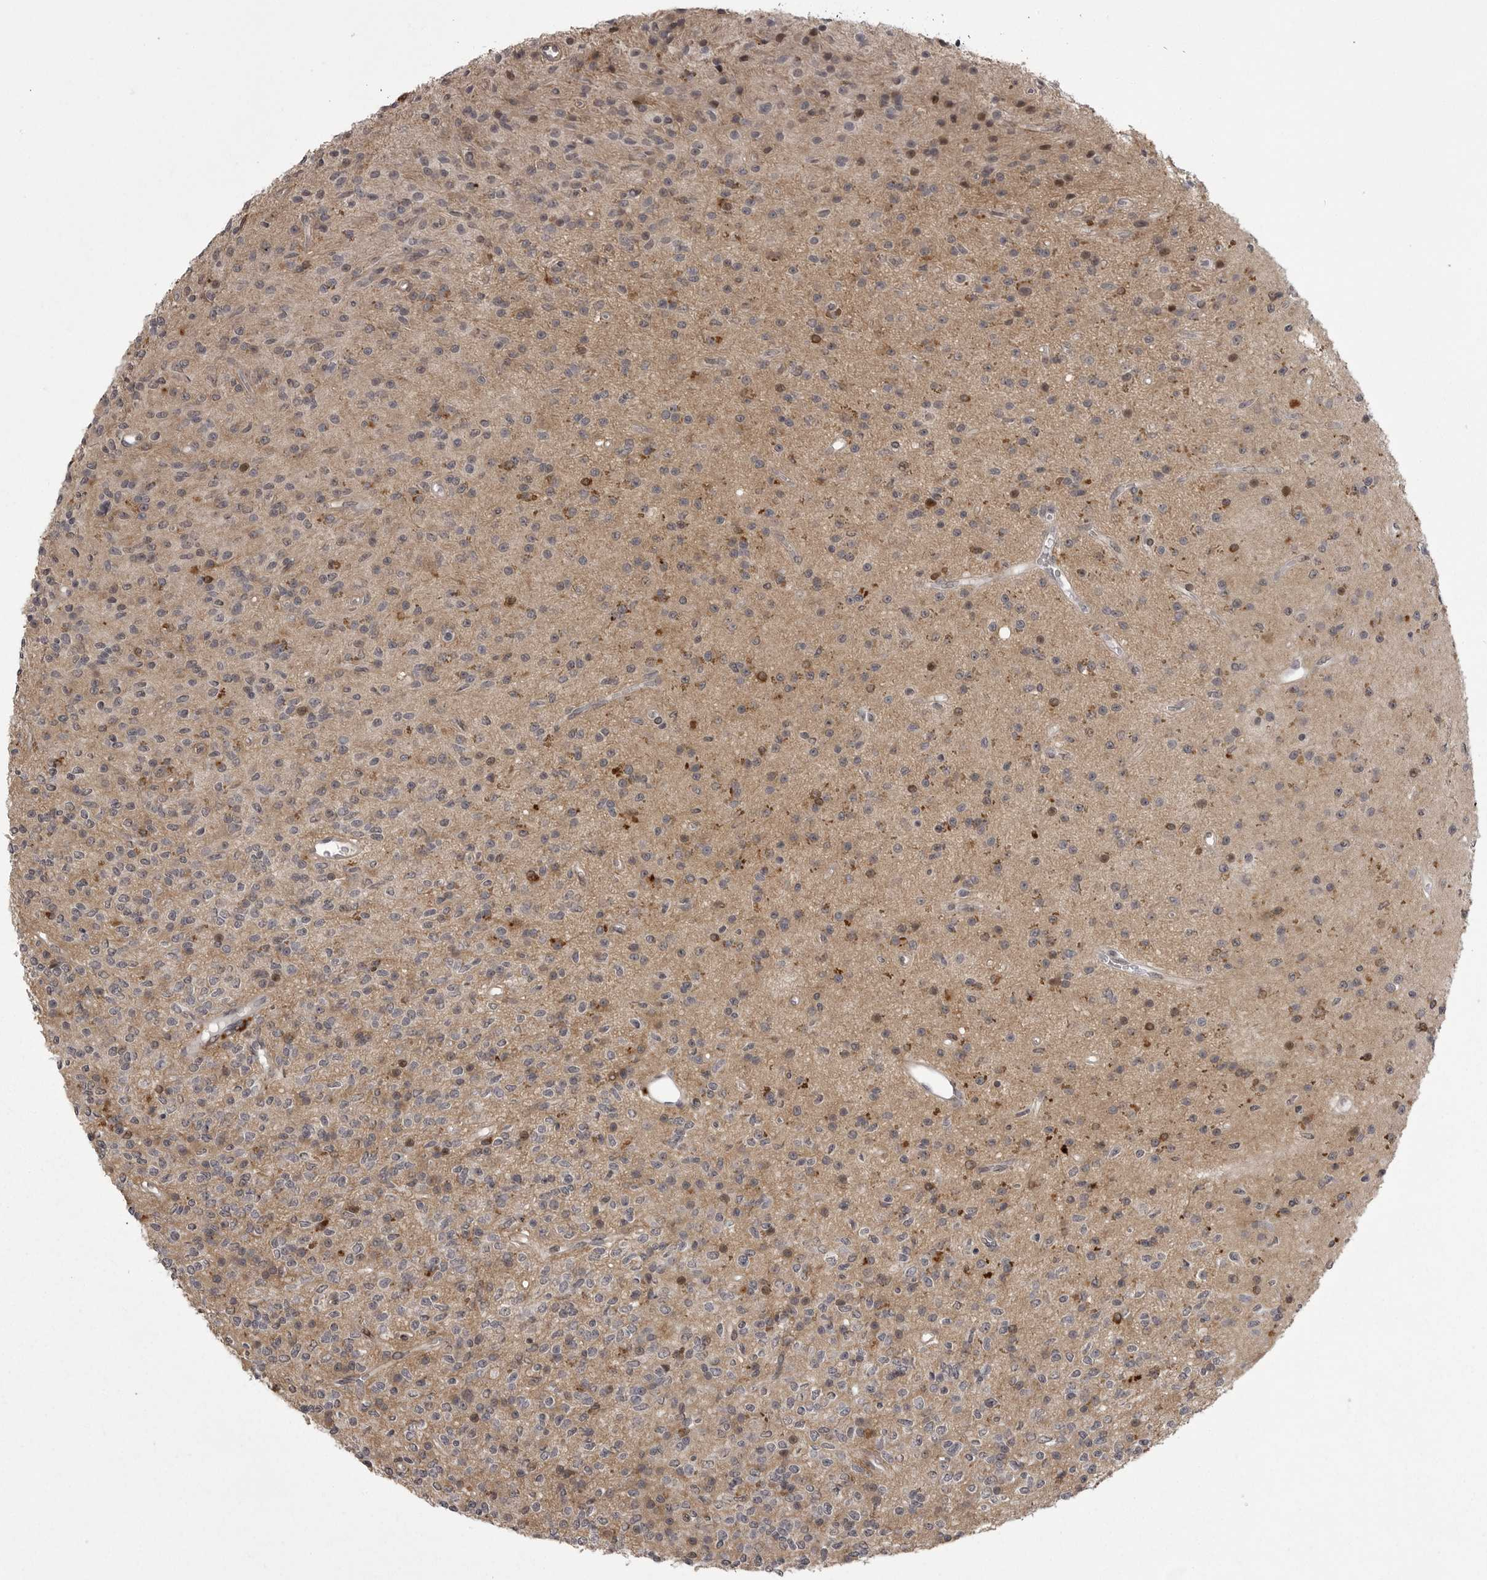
{"staining": {"intensity": "moderate", "quantity": "25%-75%", "location": "cytoplasmic/membranous"}, "tissue": "glioma", "cell_type": "Tumor cells", "image_type": "cancer", "snomed": [{"axis": "morphology", "description": "Glioma, malignant, High grade"}, {"axis": "topography", "description": "Brain"}], "caption": "There is medium levels of moderate cytoplasmic/membranous staining in tumor cells of glioma, as demonstrated by immunohistochemical staining (brown color).", "gene": "SNX16", "patient": {"sex": "male", "age": 34}}